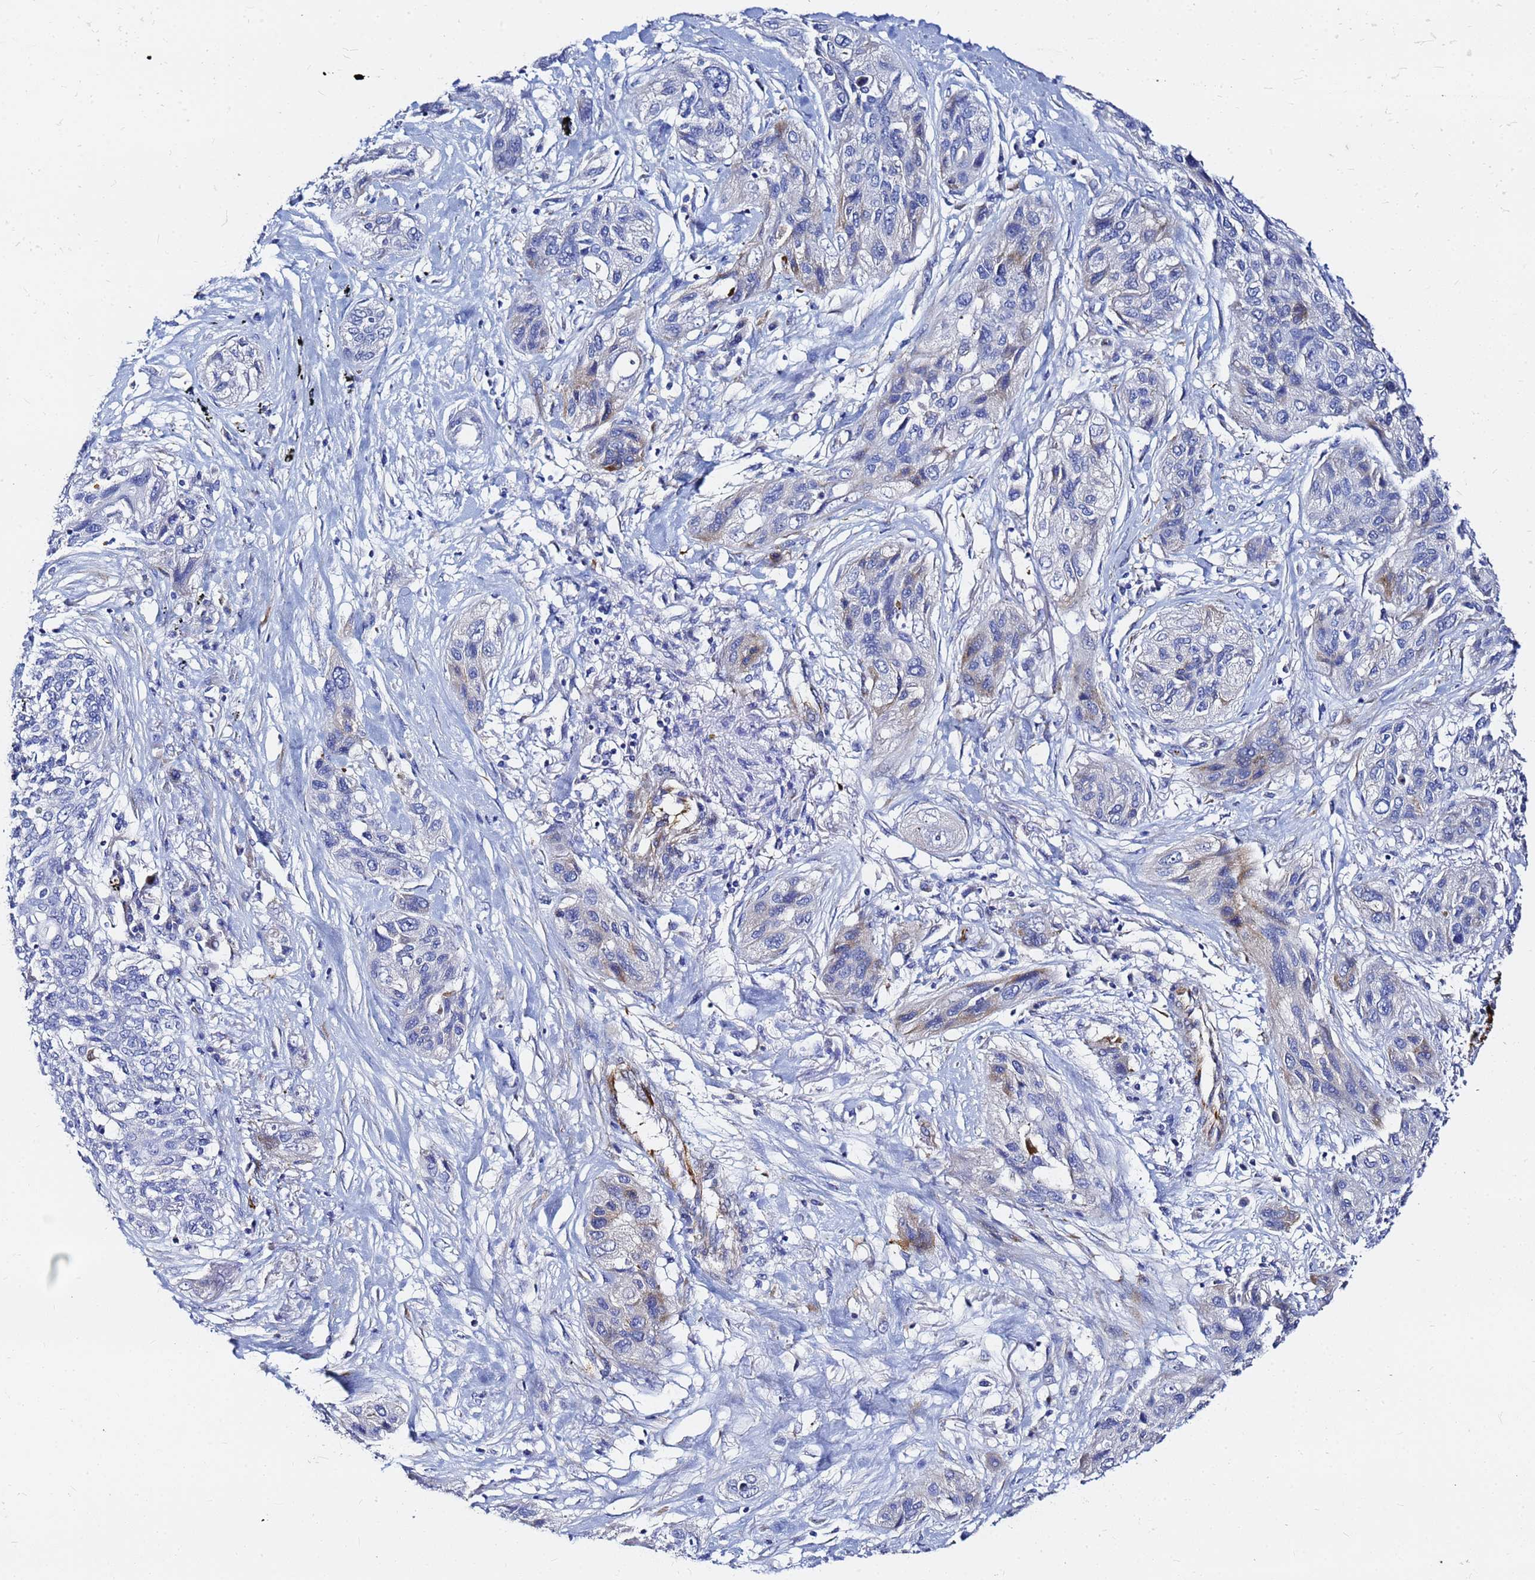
{"staining": {"intensity": "negative", "quantity": "none", "location": "none"}, "tissue": "lung cancer", "cell_type": "Tumor cells", "image_type": "cancer", "snomed": [{"axis": "morphology", "description": "Squamous cell carcinoma, NOS"}, {"axis": "topography", "description": "Lung"}], "caption": "Tumor cells show no significant staining in lung cancer (squamous cell carcinoma).", "gene": "TUBA8", "patient": {"sex": "female", "age": 70}}